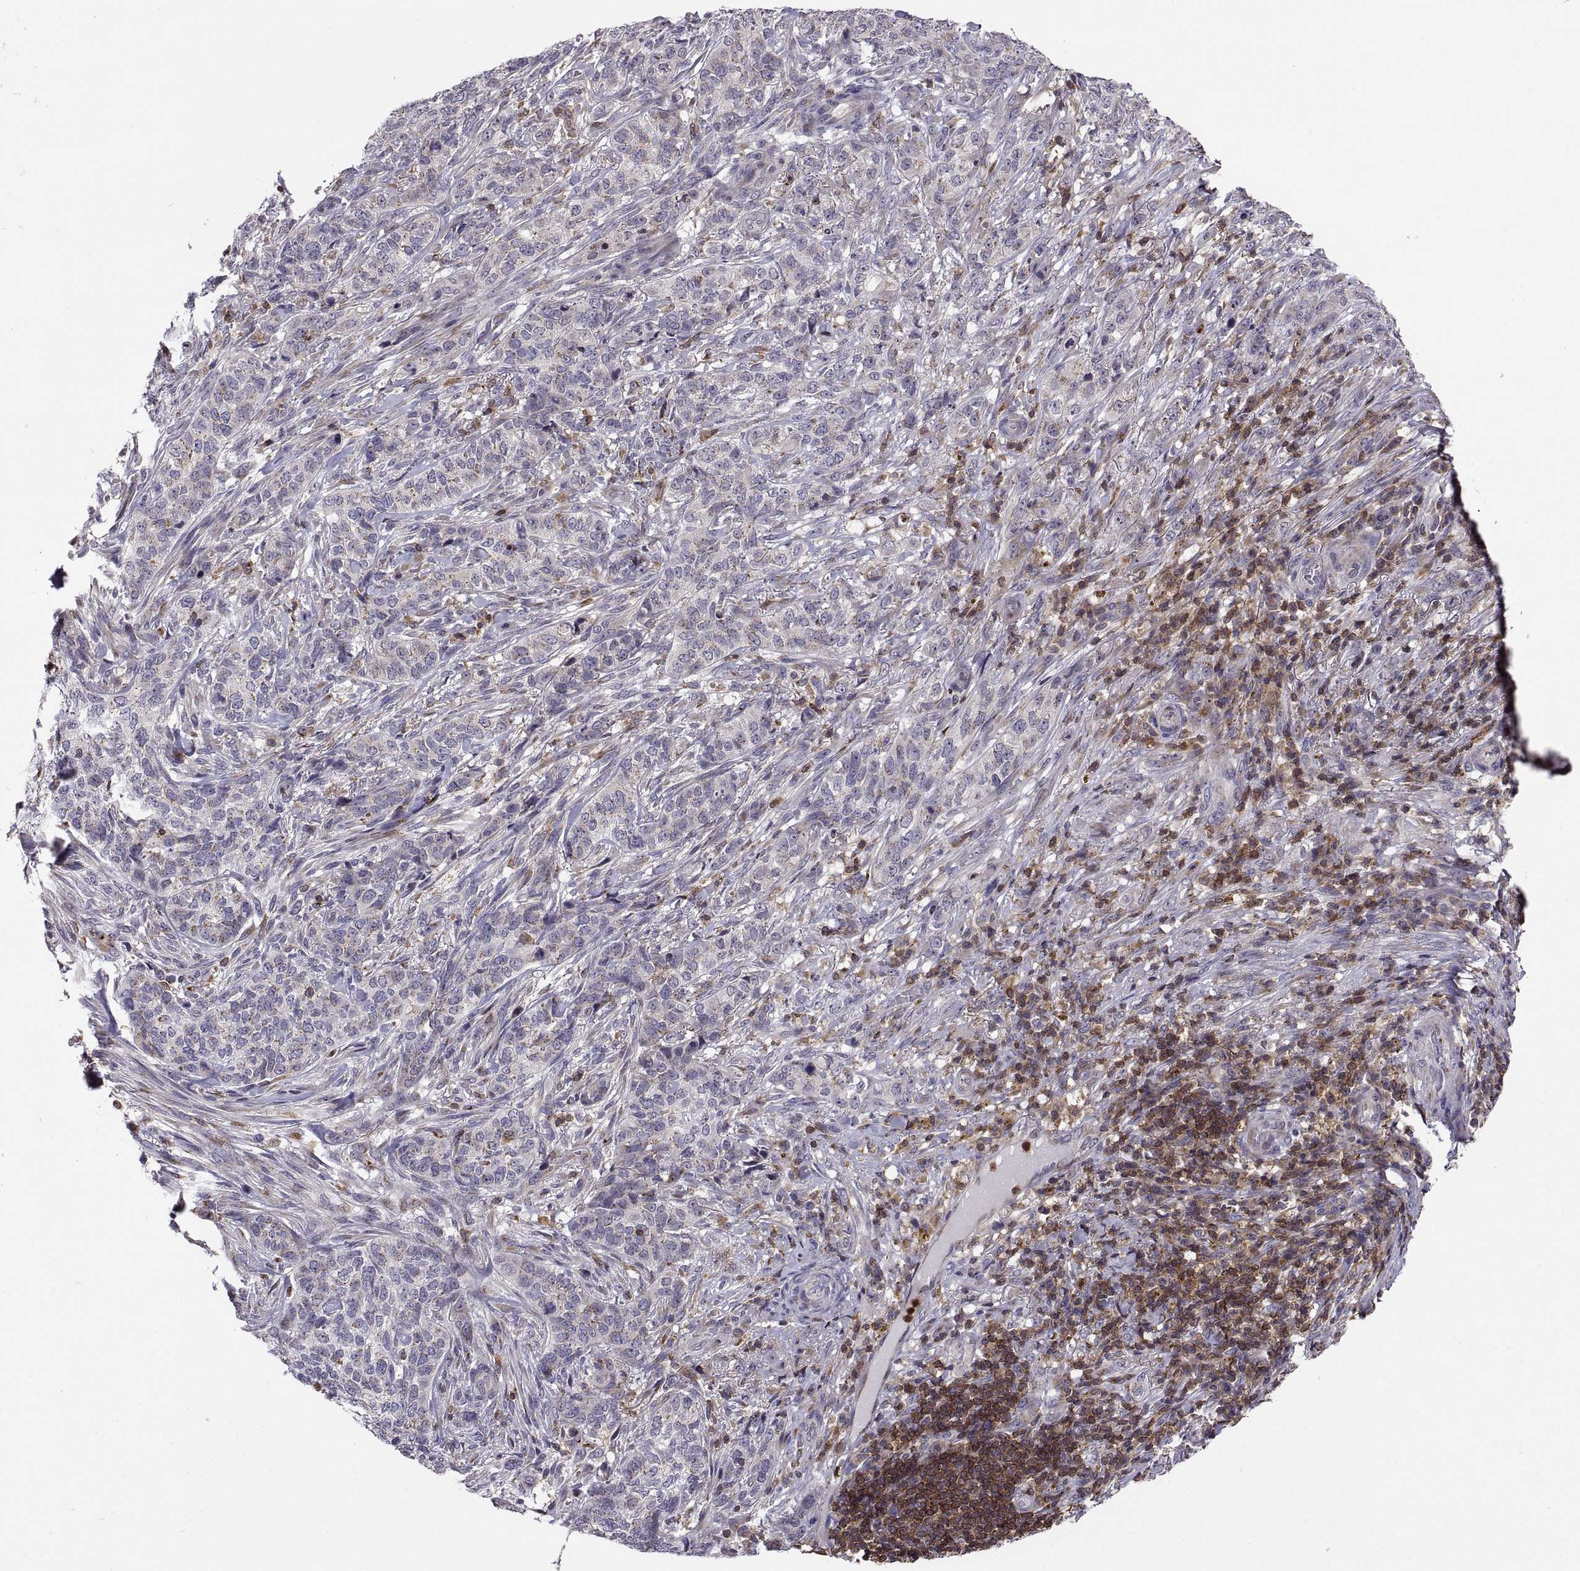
{"staining": {"intensity": "moderate", "quantity": "<25%", "location": "cytoplasmic/membranous"}, "tissue": "skin cancer", "cell_type": "Tumor cells", "image_type": "cancer", "snomed": [{"axis": "morphology", "description": "Basal cell carcinoma"}, {"axis": "topography", "description": "Skin"}], "caption": "High-power microscopy captured an IHC histopathology image of skin cancer (basal cell carcinoma), revealing moderate cytoplasmic/membranous expression in approximately <25% of tumor cells.", "gene": "ACAP1", "patient": {"sex": "female", "age": 69}}